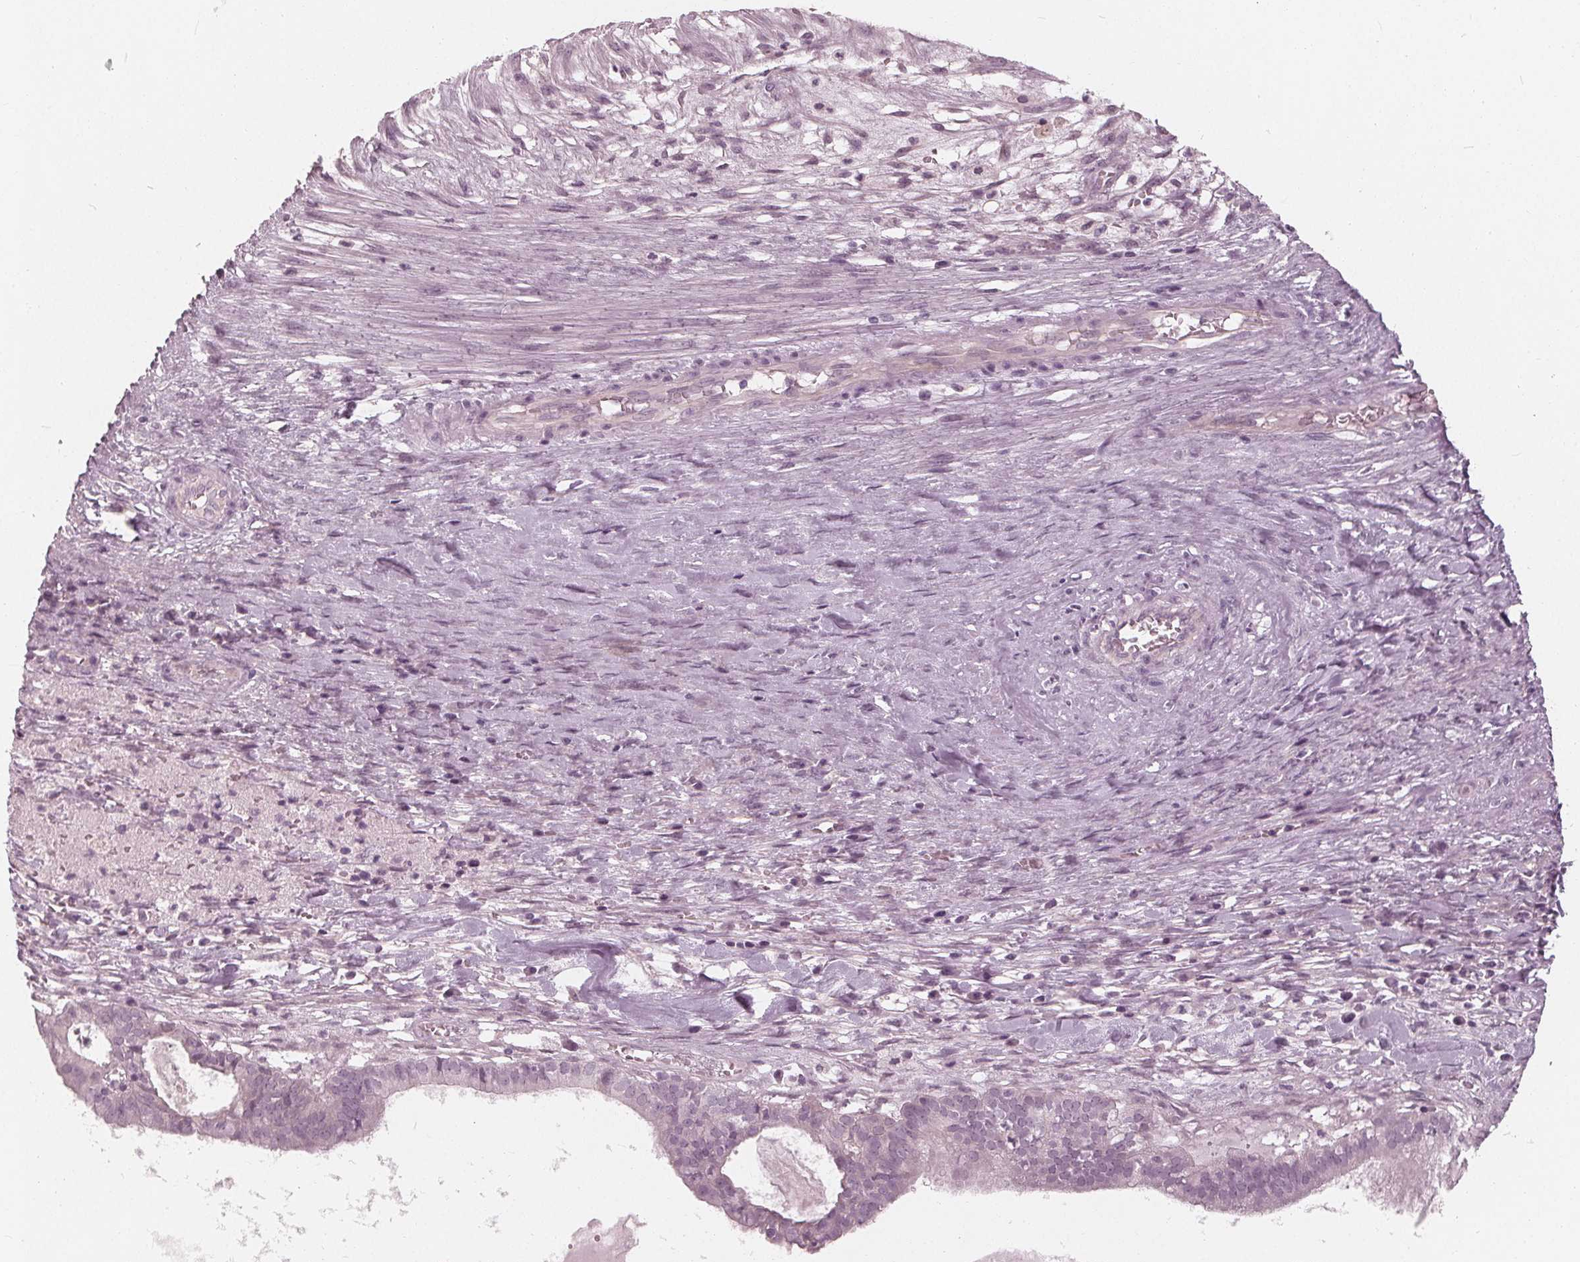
{"staining": {"intensity": "negative", "quantity": "none", "location": "none"}, "tissue": "ovarian cancer", "cell_type": "Tumor cells", "image_type": "cancer", "snomed": [{"axis": "morphology", "description": "Carcinoma, endometroid"}, {"axis": "topography", "description": "Ovary"}], "caption": "Tumor cells show no significant protein staining in ovarian endometroid carcinoma. The staining was performed using DAB (3,3'-diaminobenzidine) to visualize the protein expression in brown, while the nuclei were stained in blue with hematoxylin (Magnification: 20x).", "gene": "SAT2", "patient": {"sex": "female", "age": 64}}